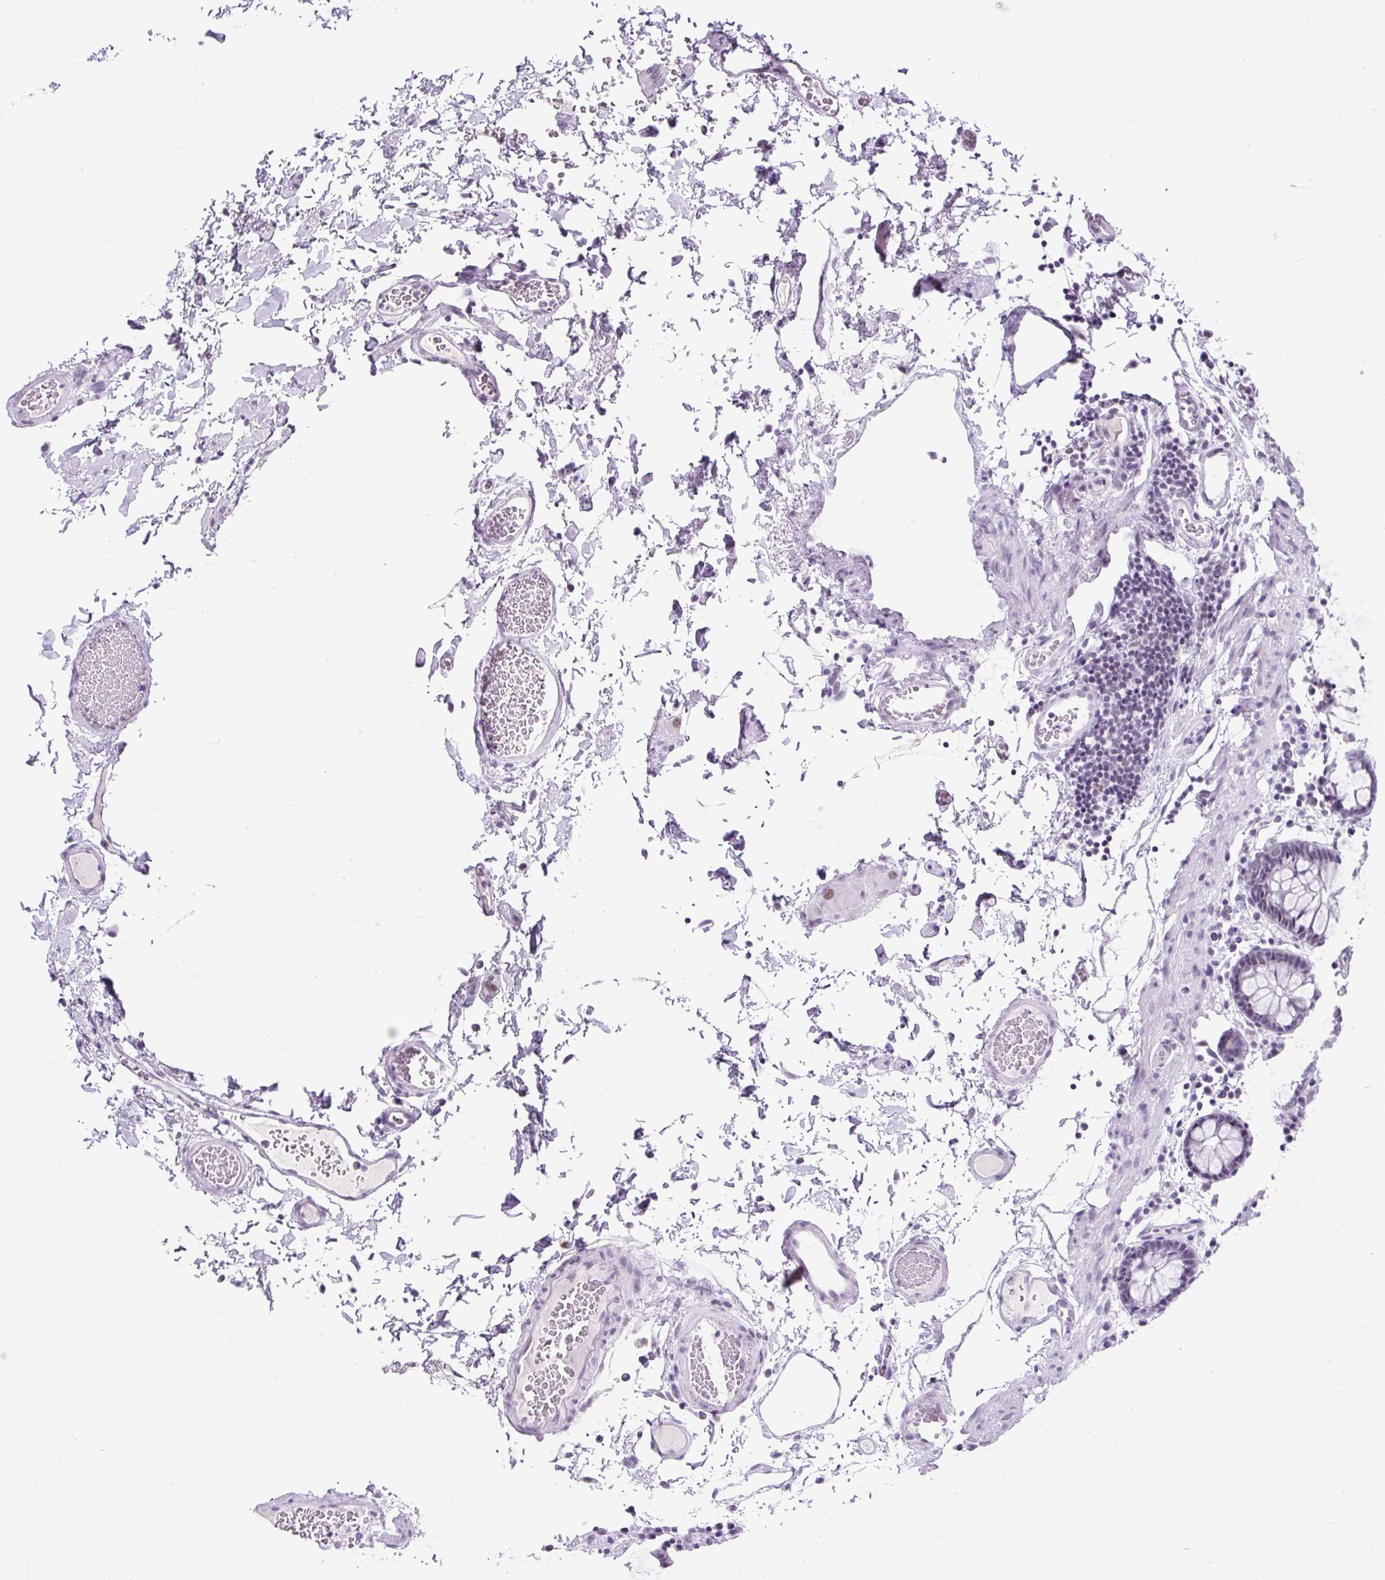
{"staining": {"intensity": "negative", "quantity": "none", "location": "none"}, "tissue": "colon", "cell_type": "Endothelial cells", "image_type": "normal", "snomed": [{"axis": "morphology", "description": "Normal tissue, NOS"}, {"axis": "topography", "description": "Colon"}, {"axis": "topography", "description": "Peripheral nerve tissue"}], "caption": "The immunohistochemistry (IHC) photomicrograph has no significant positivity in endothelial cells of colon.", "gene": "PLCXD2", "patient": {"sex": "male", "age": 84}}